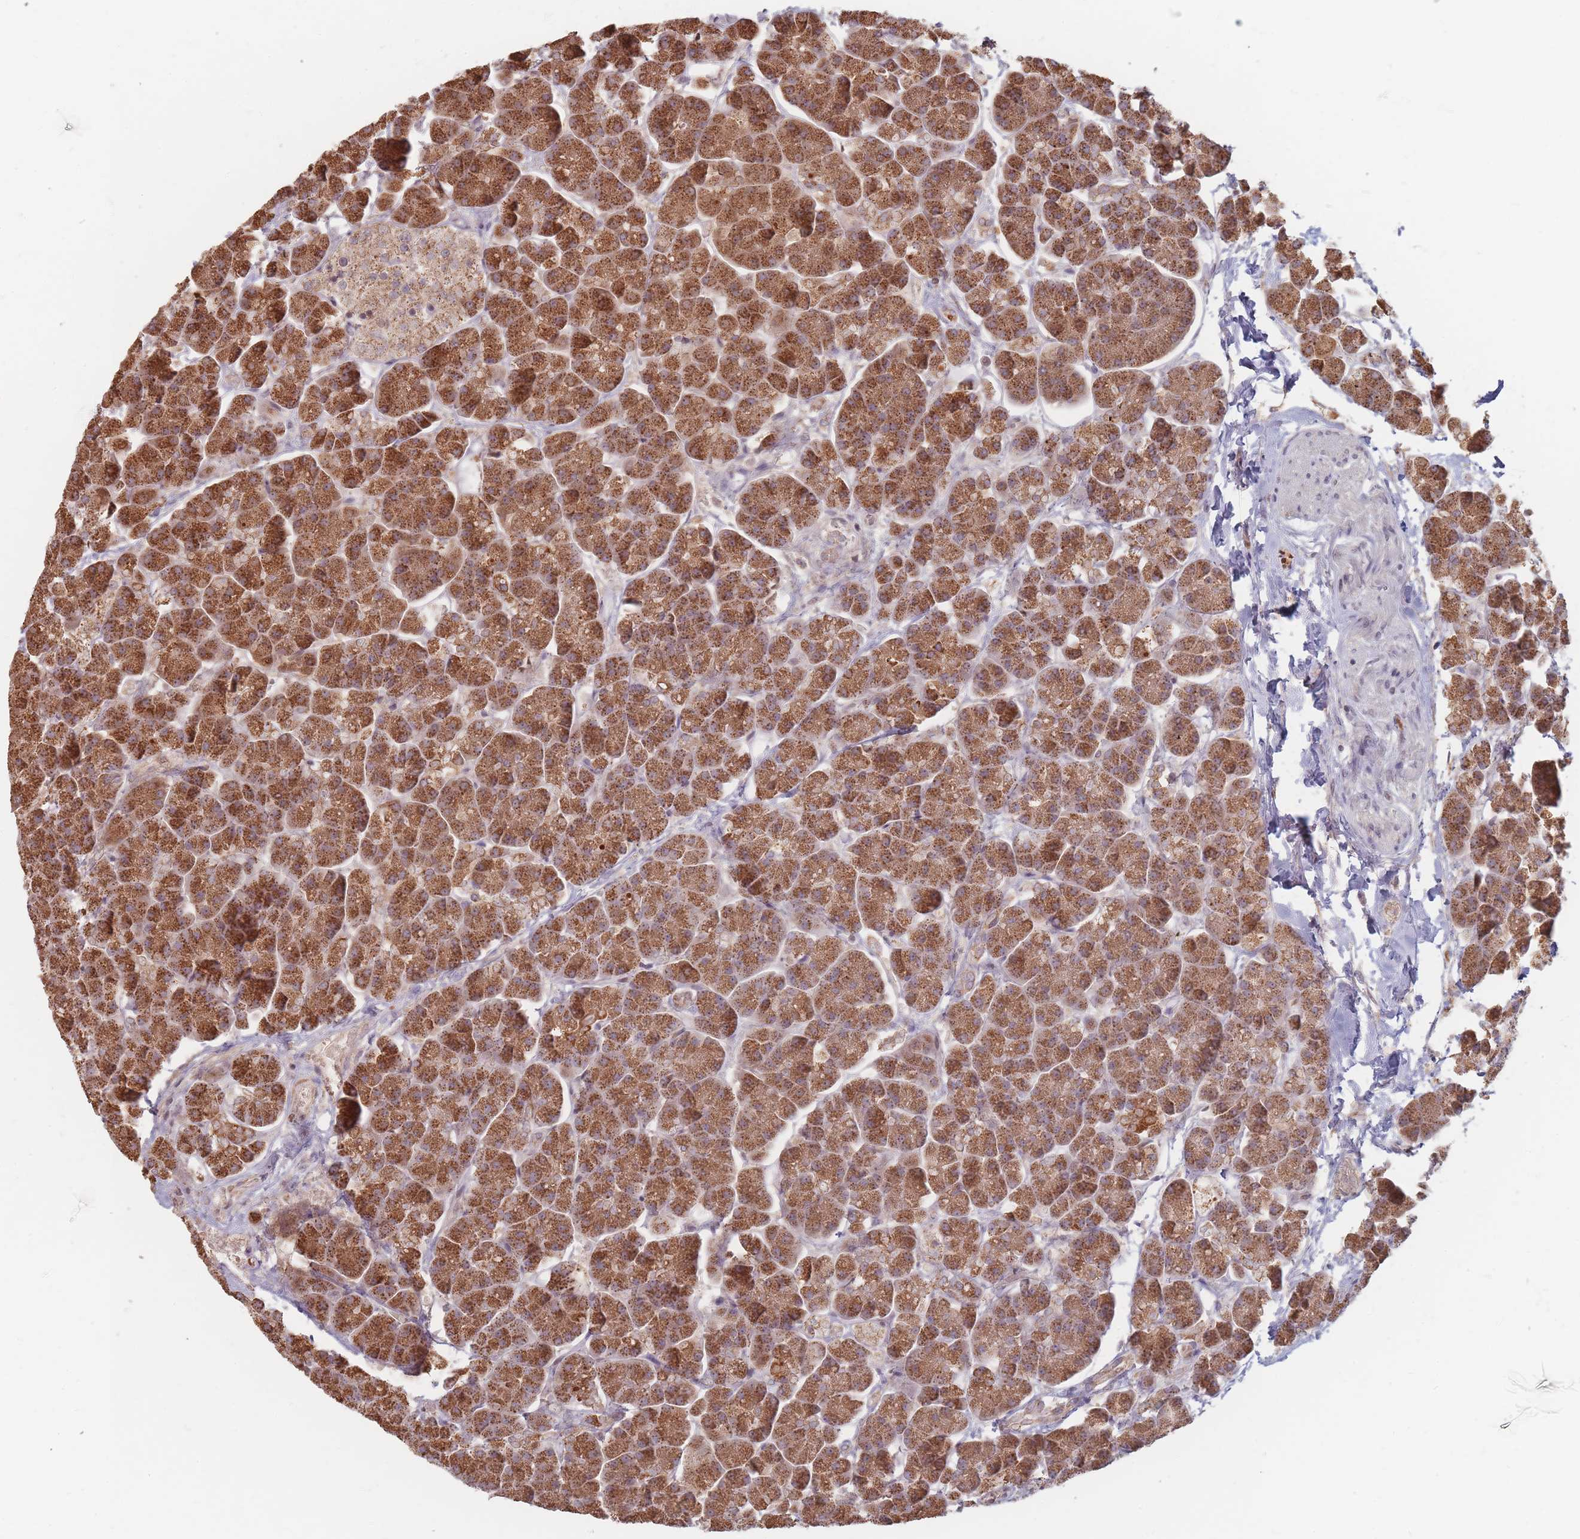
{"staining": {"intensity": "strong", "quantity": ">75%", "location": "cytoplasmic/membranous"}, "tissue": "pancreas", "cell_type": "Exocrine glandular cells", "image_type": "normal", "snomed": [{"axis": "morphology", "description": "Normal tissue, NOS"}, {"axis": "topography", "description": "Pancreas"}, {"axis": "topography", "description": "Peripheral nerve tissue"}], "caption": "This histopathology image exhibits immunohistochemistry (IHC) staining of normal human pancreas, with high strong cytoplasmic/membranous expression in about >75% of exocrine glandular cells.", "gene": "OR2M4", "patient": {"sex": "male", "age": 54}}